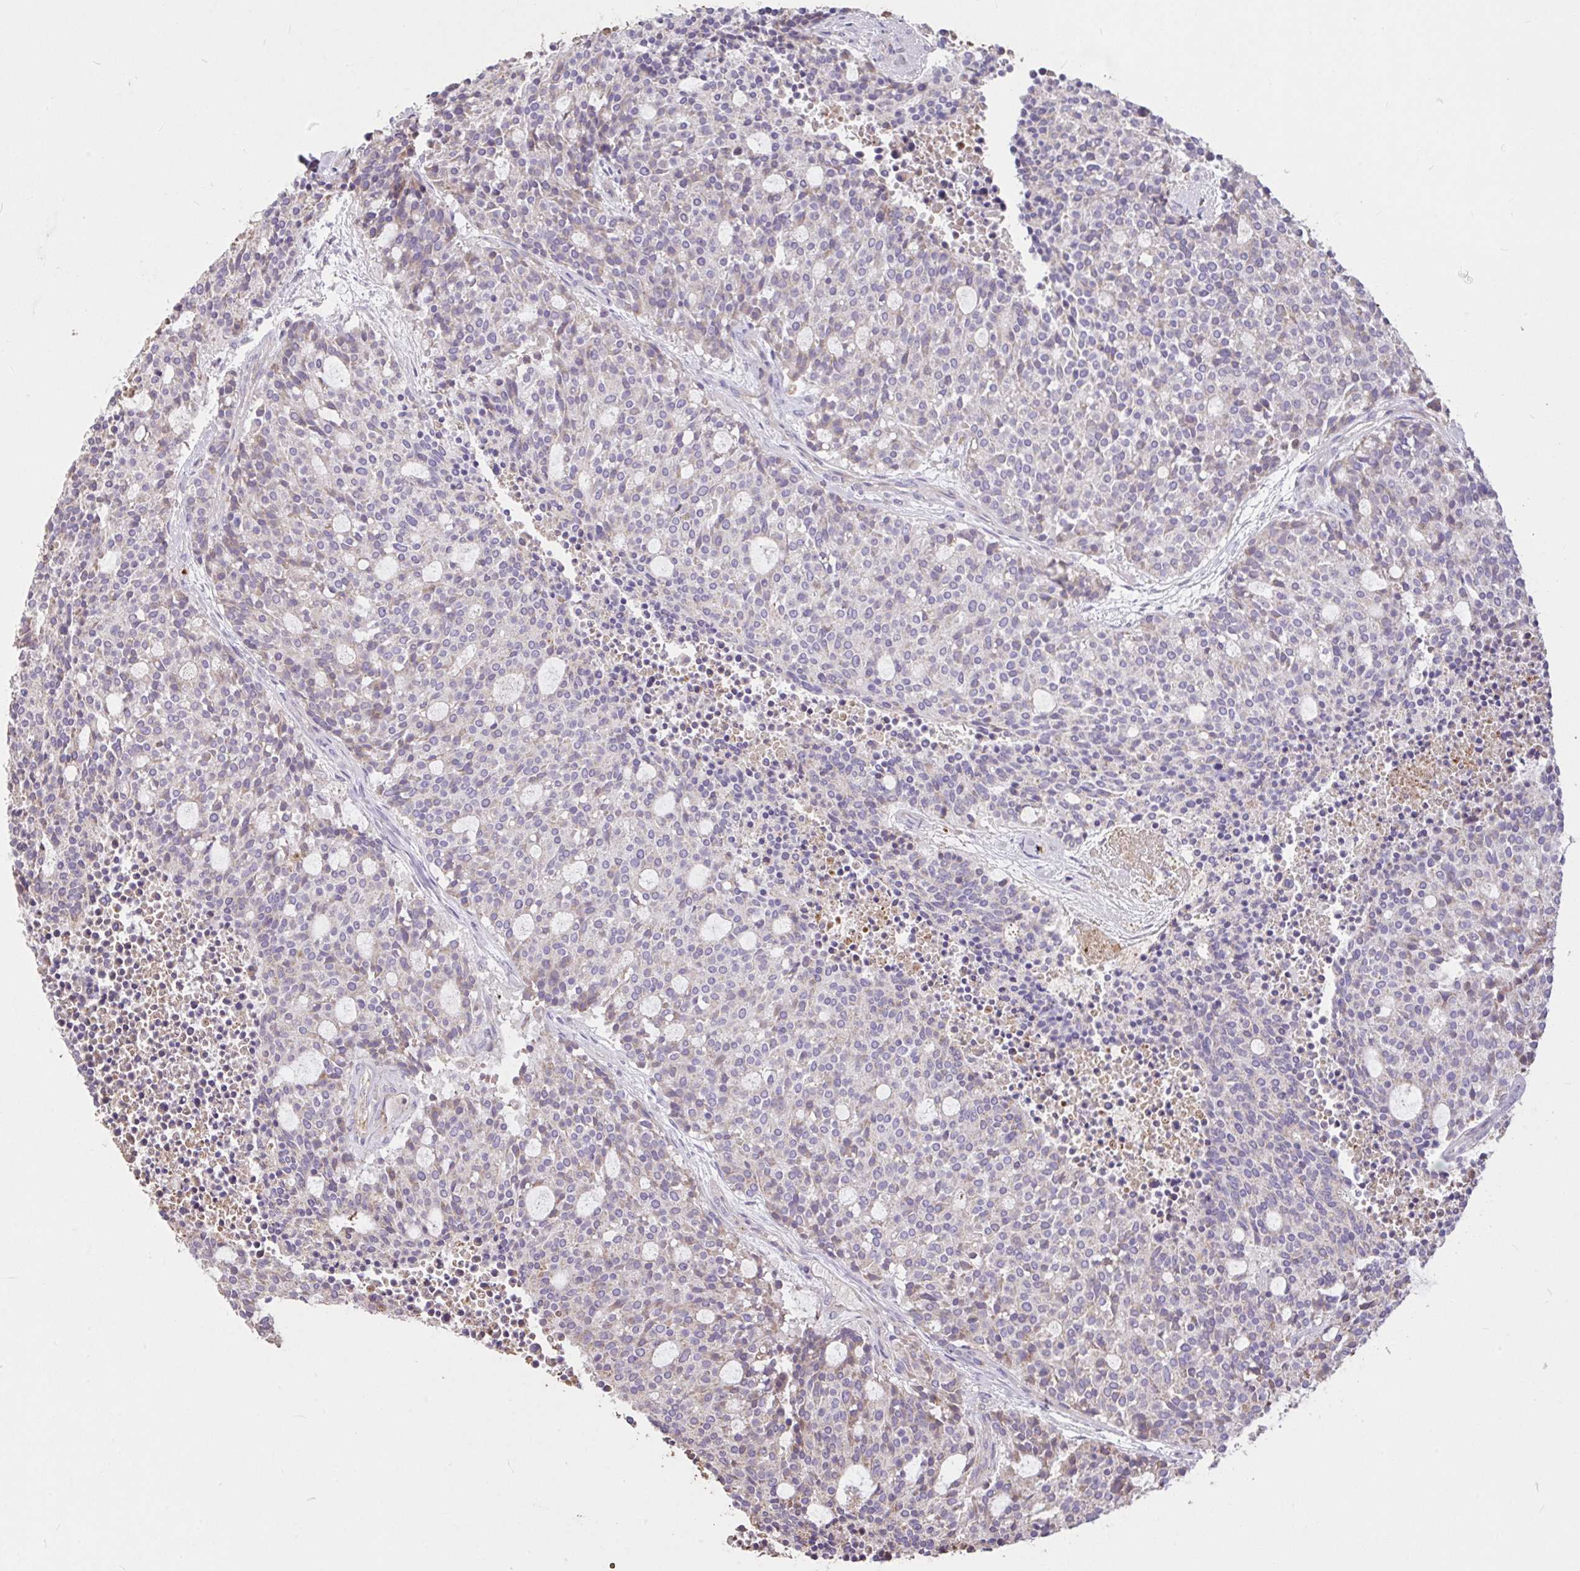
{"staining": {"intensity": "negative", "quantity": "none", "location": "none"}, "tissue": "carcinoid", "cell_type": "Tumor cells", "image_type": "cancer", "snomed": [{"axis": "morphology", "description": "Carcinoid, malignant, NOS"}, {"axis": "topography", "description": "Pancreas"}], "caption": "Tumor cells show no significant protein expression in carcinoid (malignant).", "gene": "FCER1A", "patient": {"sex": "female", "age": 54}}